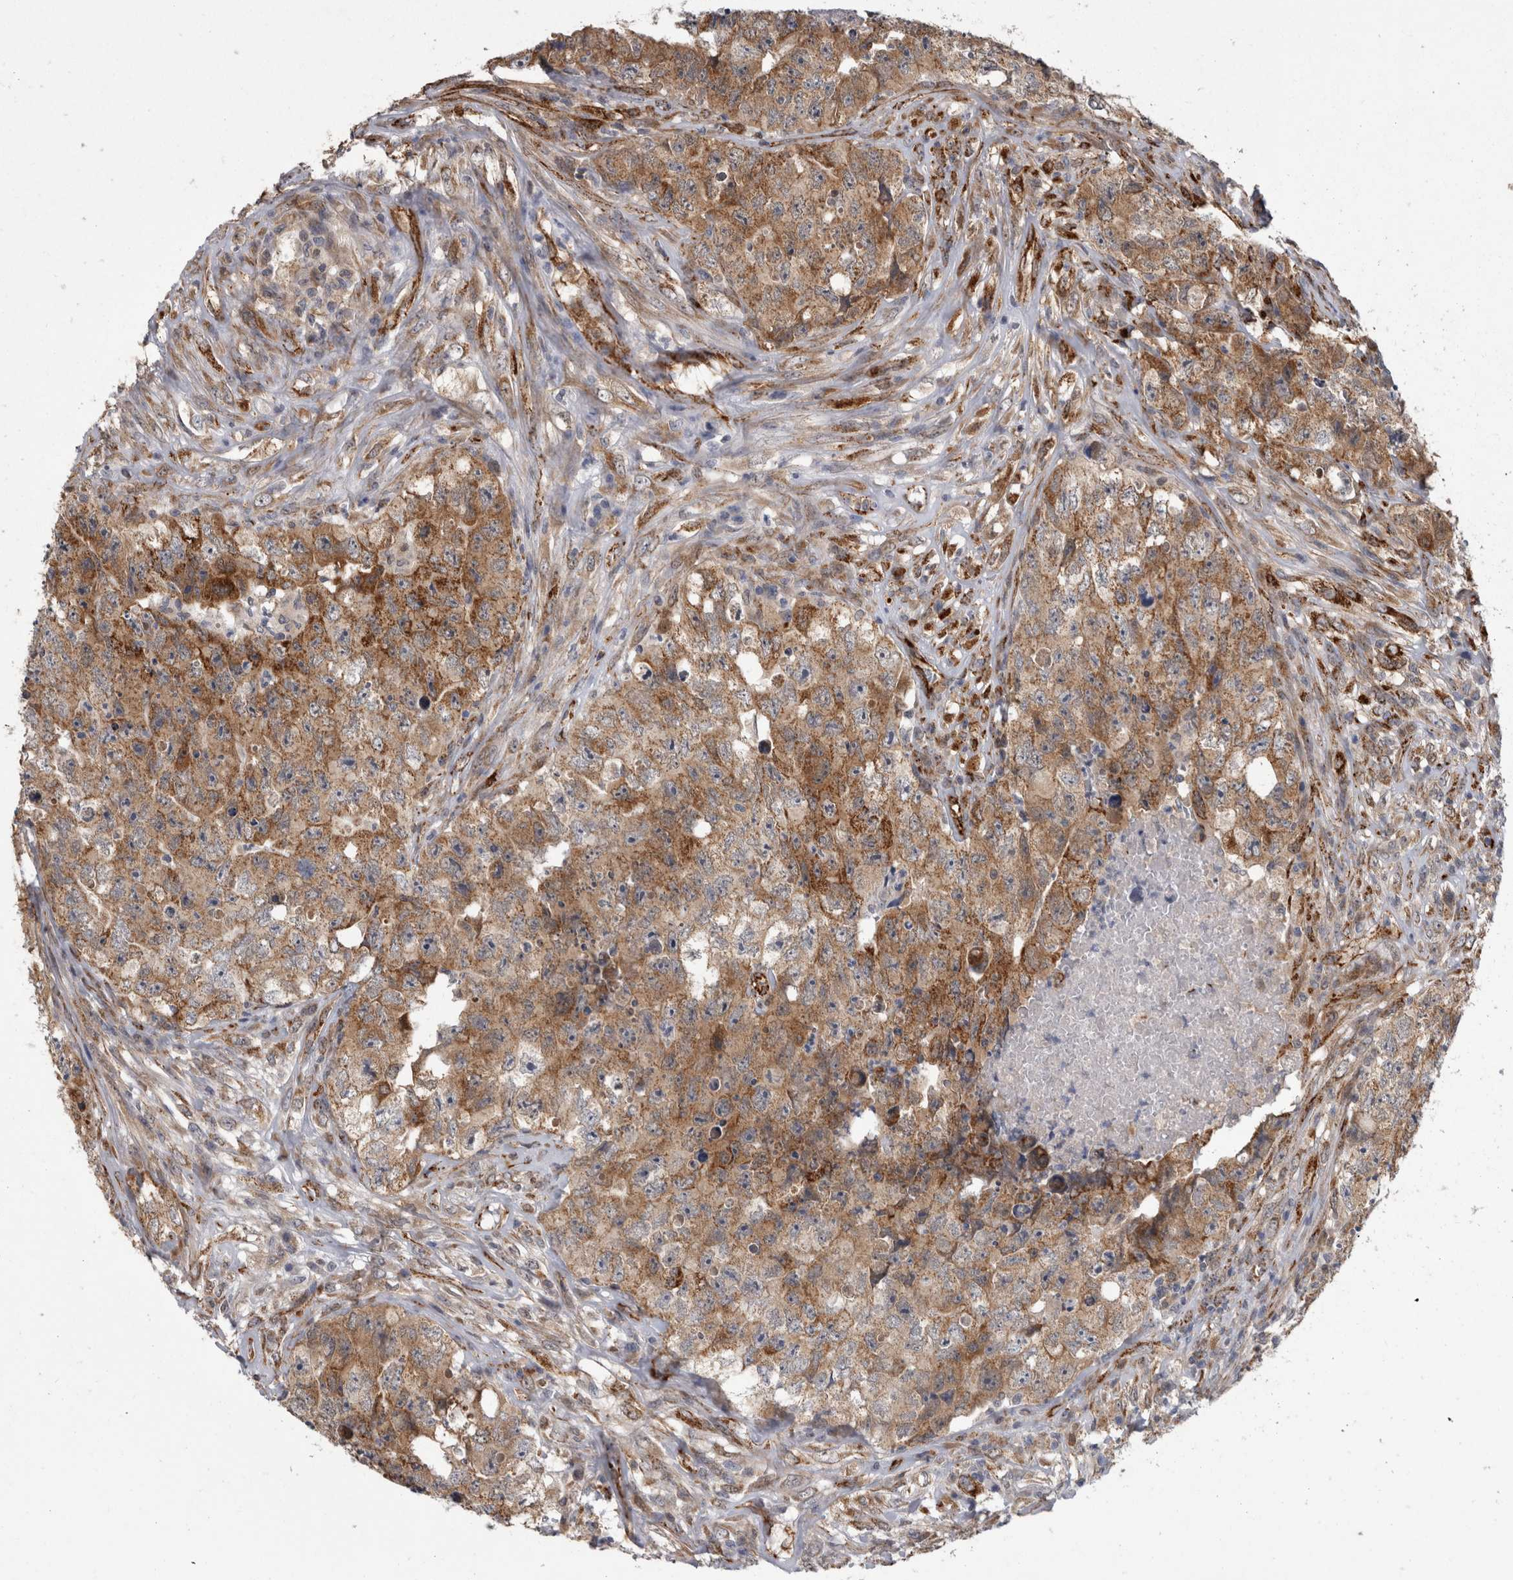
{"staining": {"intensity": "moderate", "quantity": ">75%", "location": "cytoplasmic/membranous"}, "tissue": "testis cancer", "cell_type": "Tumor cells", "image_type": "cancer", "snomed": [{"axis": "morphology", "description": "Carcinoma, Embryonal, NOS"}, {"axis": "topography", "description": "Testis"}], "caption": "Testis cancer (embryonal carcinoma) stained with DAB (3,3'-diaminobenzidine) immunohistochemistry reveals medium levels of moderate cytoplasmic/membranous expression in approximately >75% of tumor cells.", "gene": "ACOT7", "patient": {"sex": "male", "age": 32}}